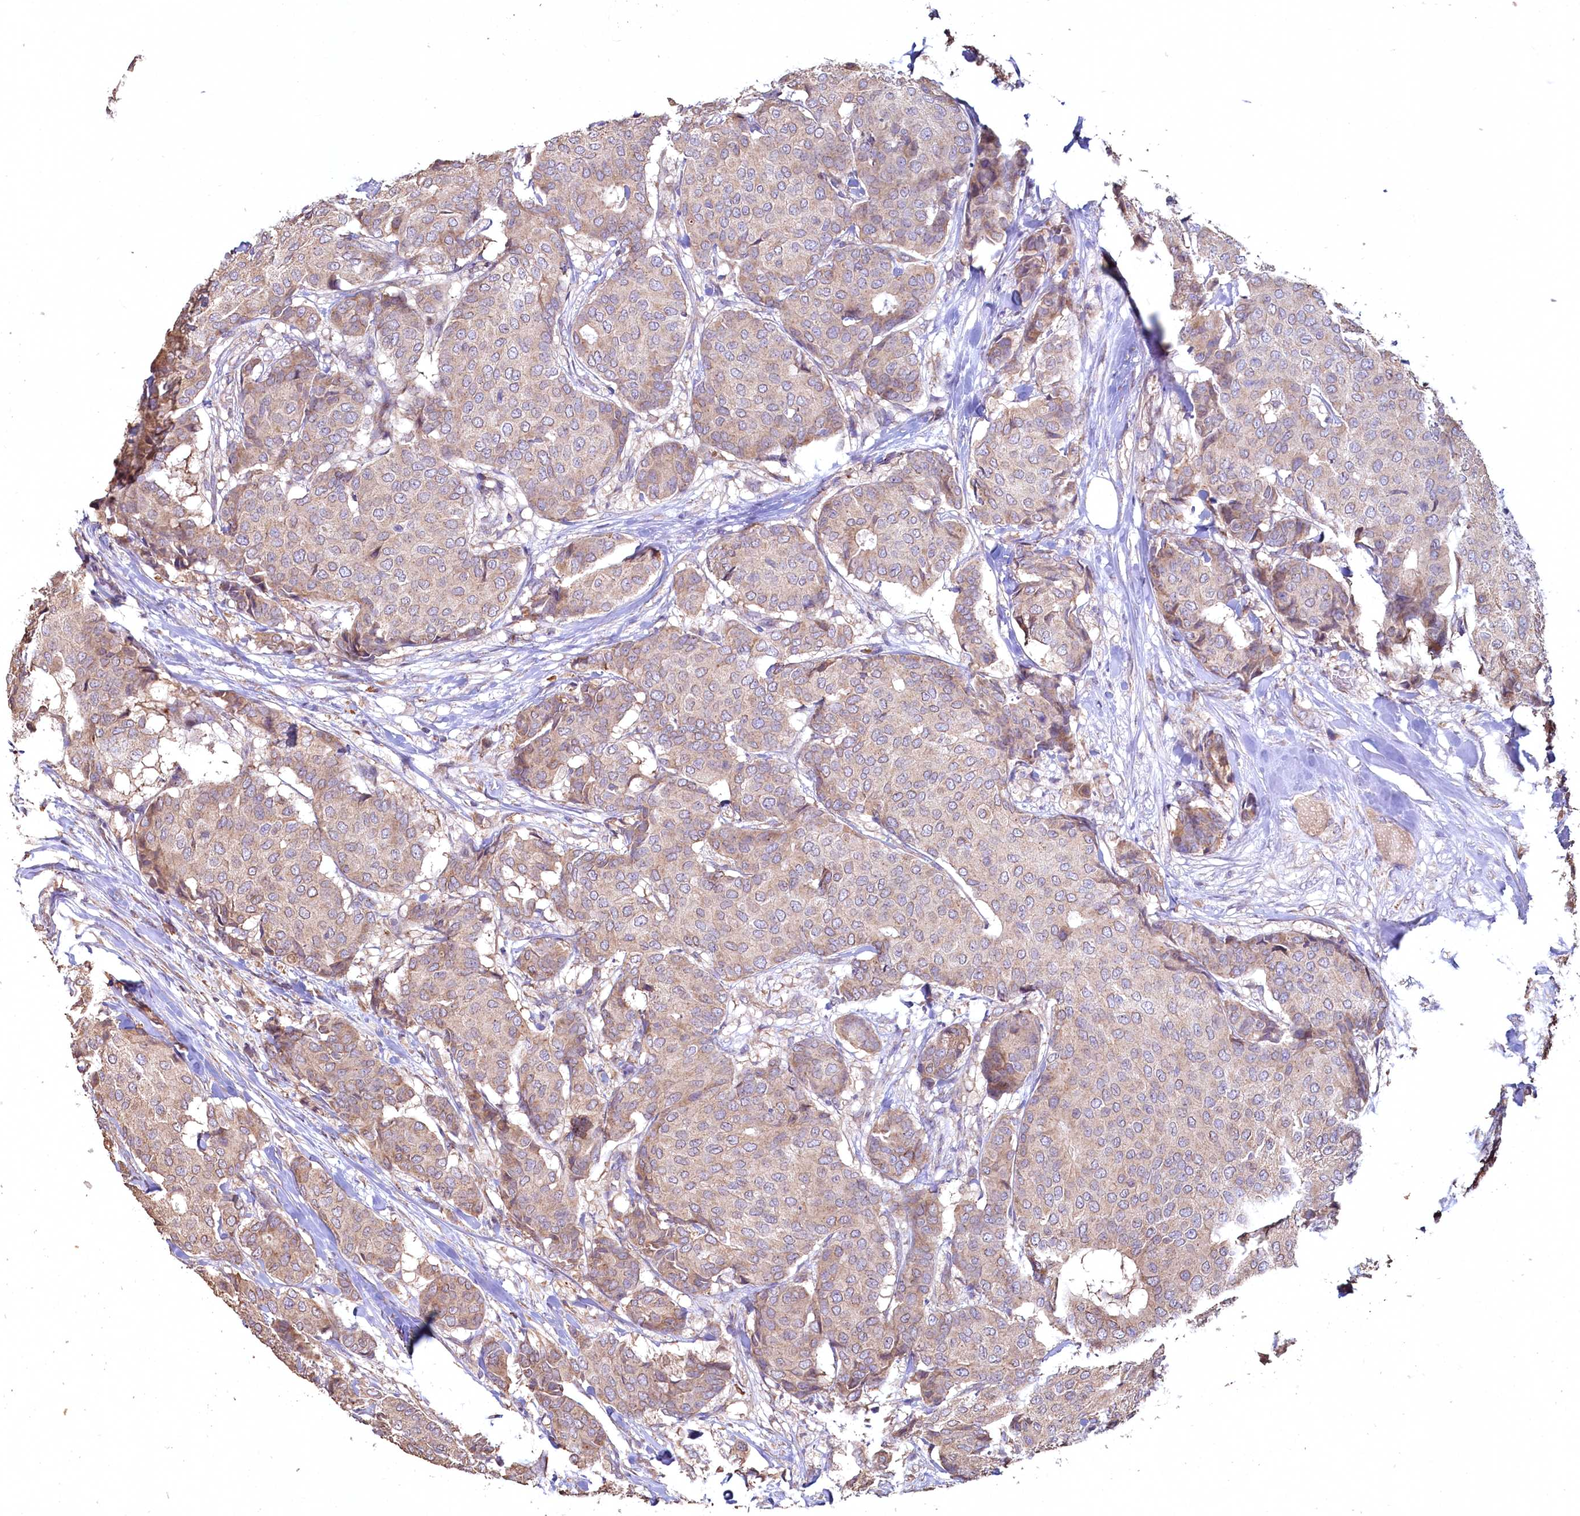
{"staining": {"intensity": "weak", "quantity": "<25%", "location": "cytoplasmic/membranous"}, "tissue": "breast cancer", "cell_type": "Tumor cells", "image_type": "cancer", "snomed": [{"axis": "morphology", "description": "Duct carcinoma"}, {"axis": "topography", "description": "Breast"}], "caption": "Immunohistochemical staining of infiltrating ductal carcinoma (breast) reveals no significant staining in tumor cells. (Brightfield microscopy of DAB IHC at high magnification).", "gene": "FUNDC1", "patient": {"sex": "female", "age": 75}}